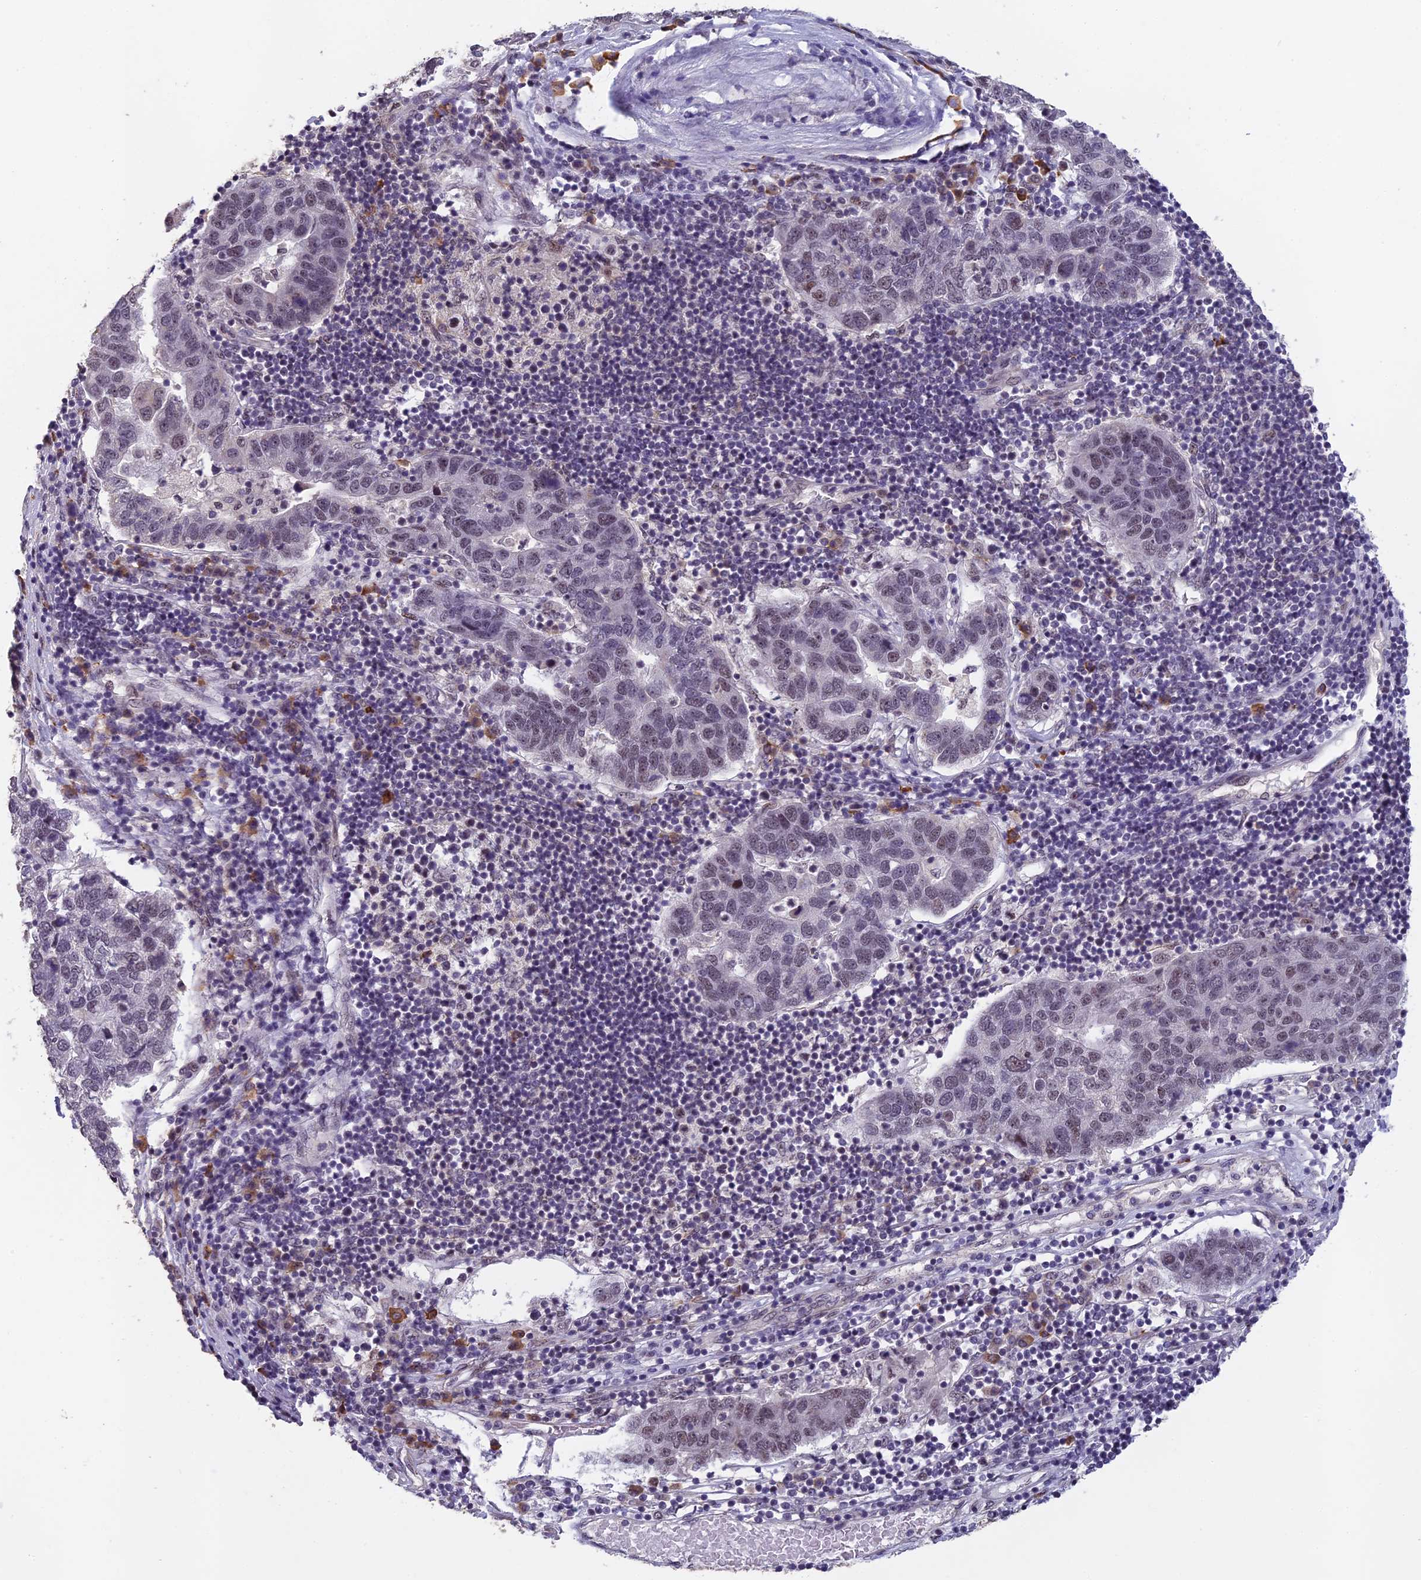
{"staining": {"intensity": "weak", "quantity": "<25%", "location": "nuclear"}, "tissue": "pancreatic cancer", "cell_type": "Tumor cells", "image_type": "cancer", "snomed": [{"axis": "morphology", "description": "Adenocarcinoma, NOS"}, {"axis": "topography", "description": "Pancreas"}], "caption": "Micrograph shows no significant protein staining in tumor cells of pancreatic cancer (adenocarcinoma).", "gene": "MORF4L1", "patient": {"sex": "female", "age": 61}}